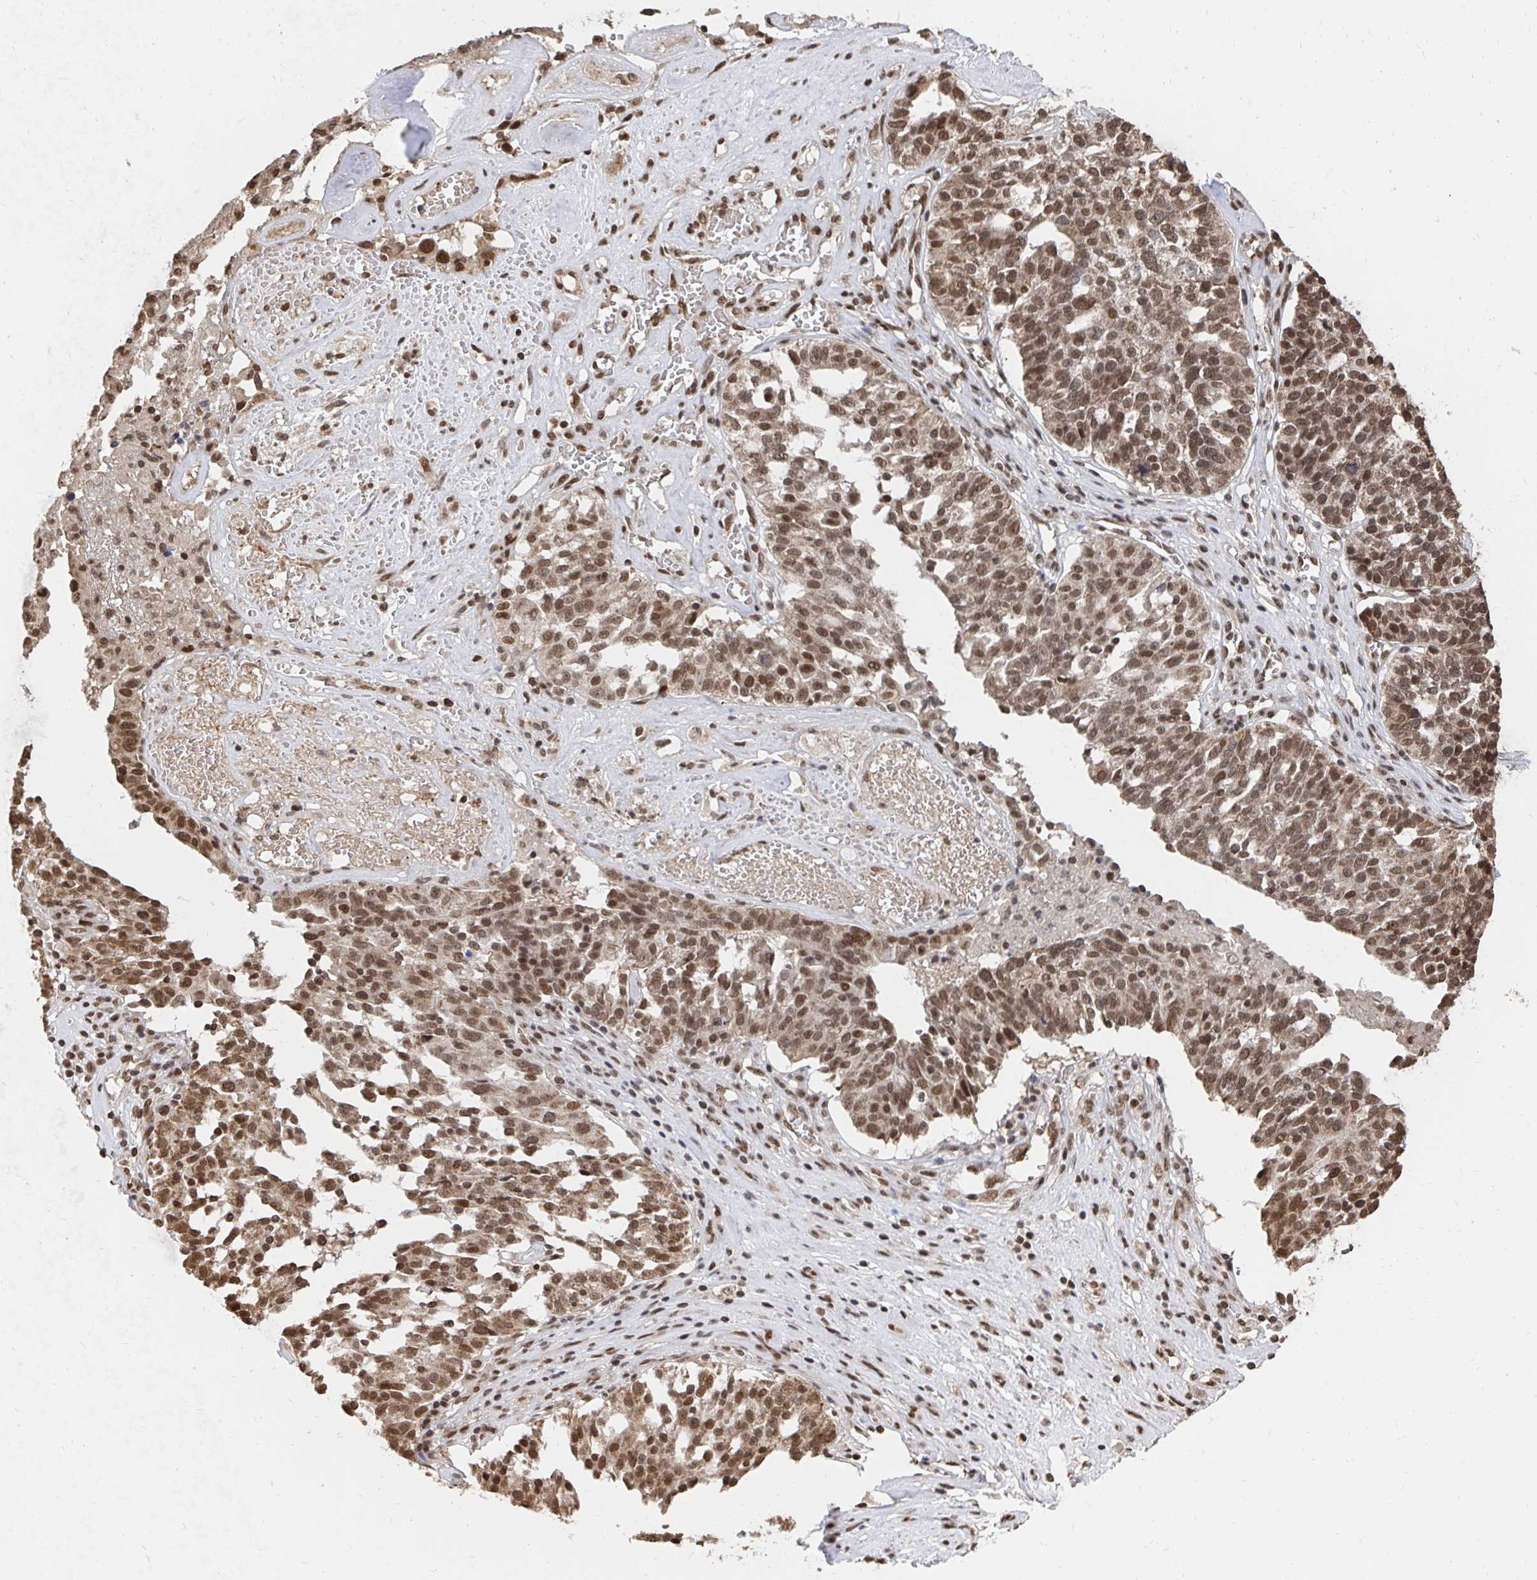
{"staining": {"intensity": "moderate", "quantity": ">75%", "location": "nuclear"}, "tissue": "ovarian cancer", "cell_type": "Tumor cells", "image_type": "cancer", "snomed": [{"axis": "morphology", "description": "Cystadenocarcinoma, serous, NOS"}, {"axis": "topography", "description": "Ovary"}], "caption": "Brown immunohistochemical staining in ovarian cancer displays moderate nuclear positivity in about >75% of tumor cells. (IHC, brightfield microscopy, high magnification).", "gene": "GTF3C6", "patient": {"sex": "female", "age": 59}}